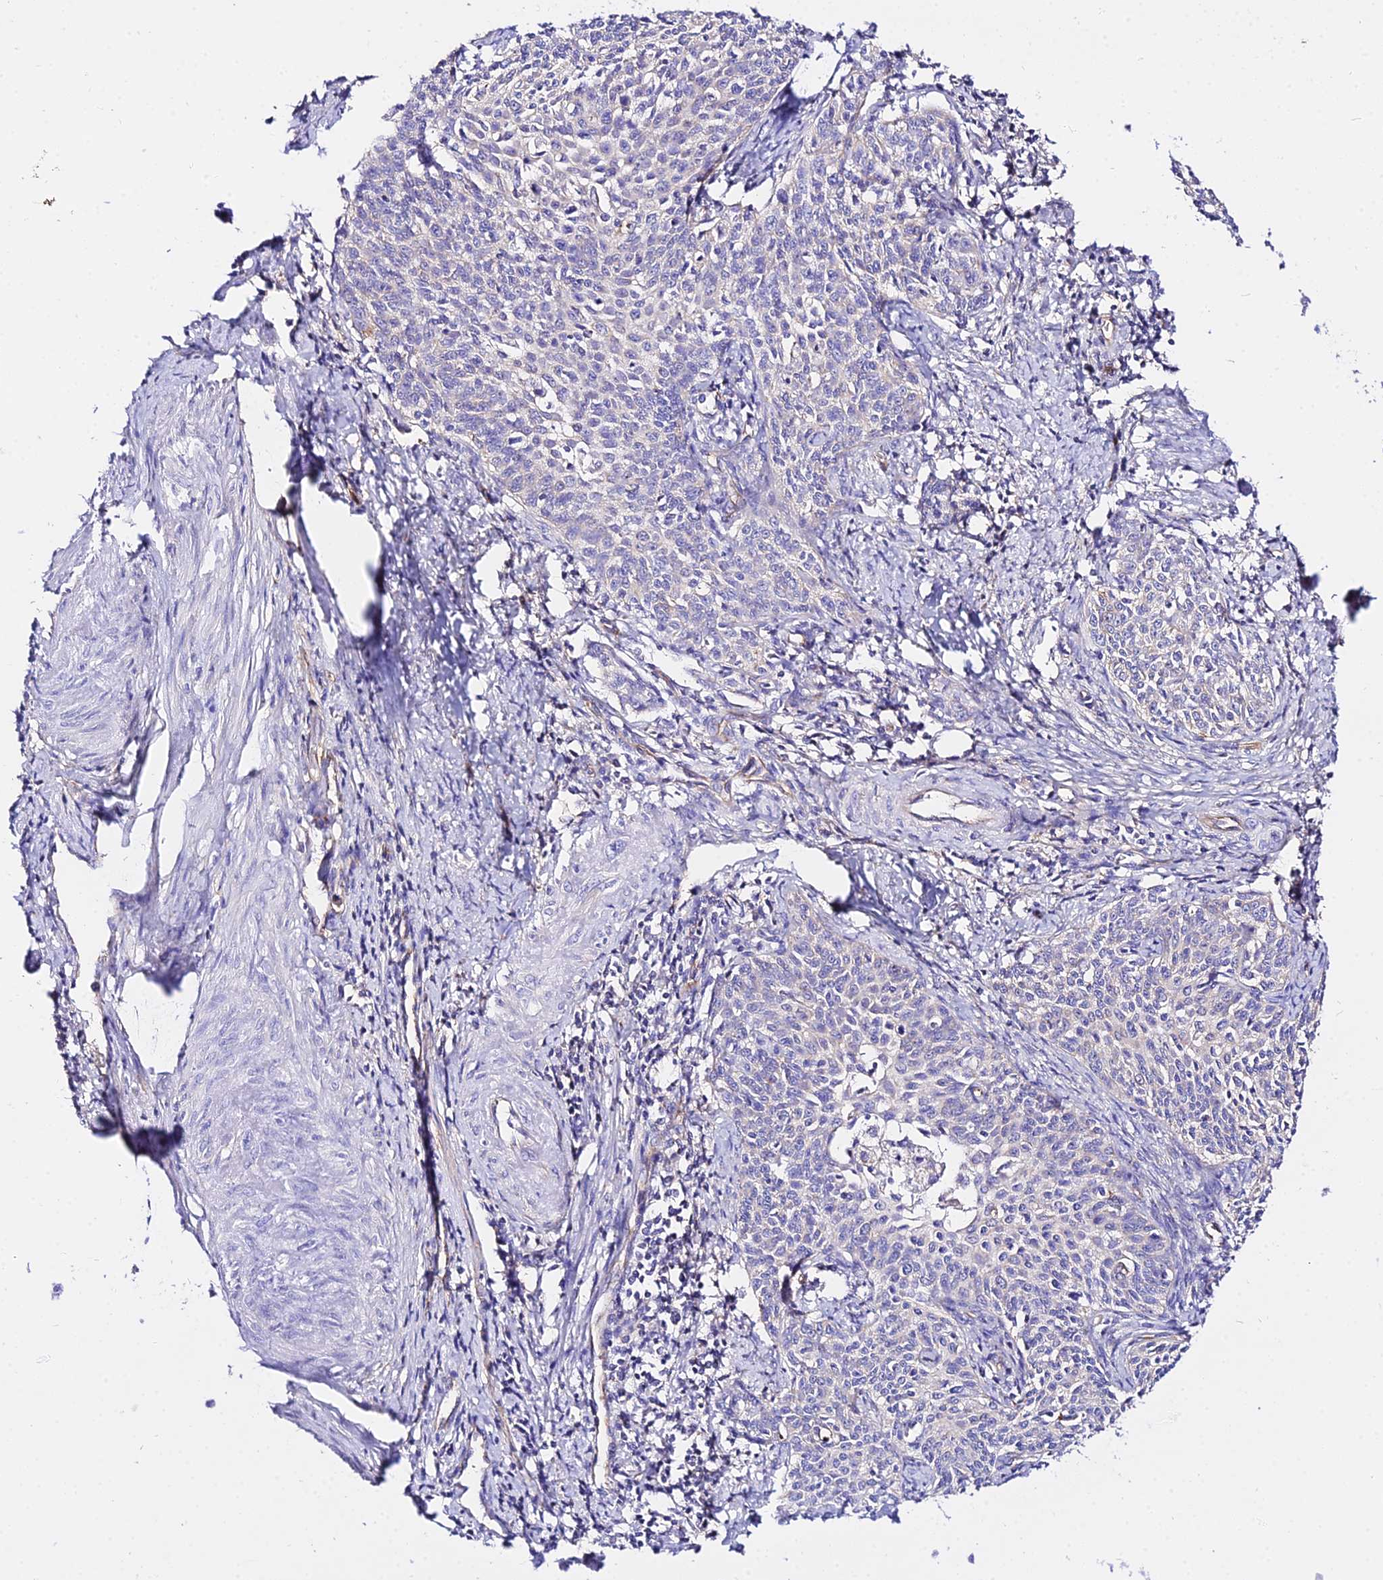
{"staining": {"intensity": "negative", "quantity": "none", "location": "none"}, "tissue": "cervical cancer", "cell_type": "Tumor cells", "image_type": "cancer", "snomed": [{"axis": "morphology", "description": "Squamous cell carcinoma, NOS"}, {"axis": "topography", "description": "Cervix"}], "caption": "Immunohistochemistry of human squamous cell carcinoma (cervical) demonstrates no expression in tumor cells.", "gene": "DAW1", "patient": {"sex": "female", "age": 39}}